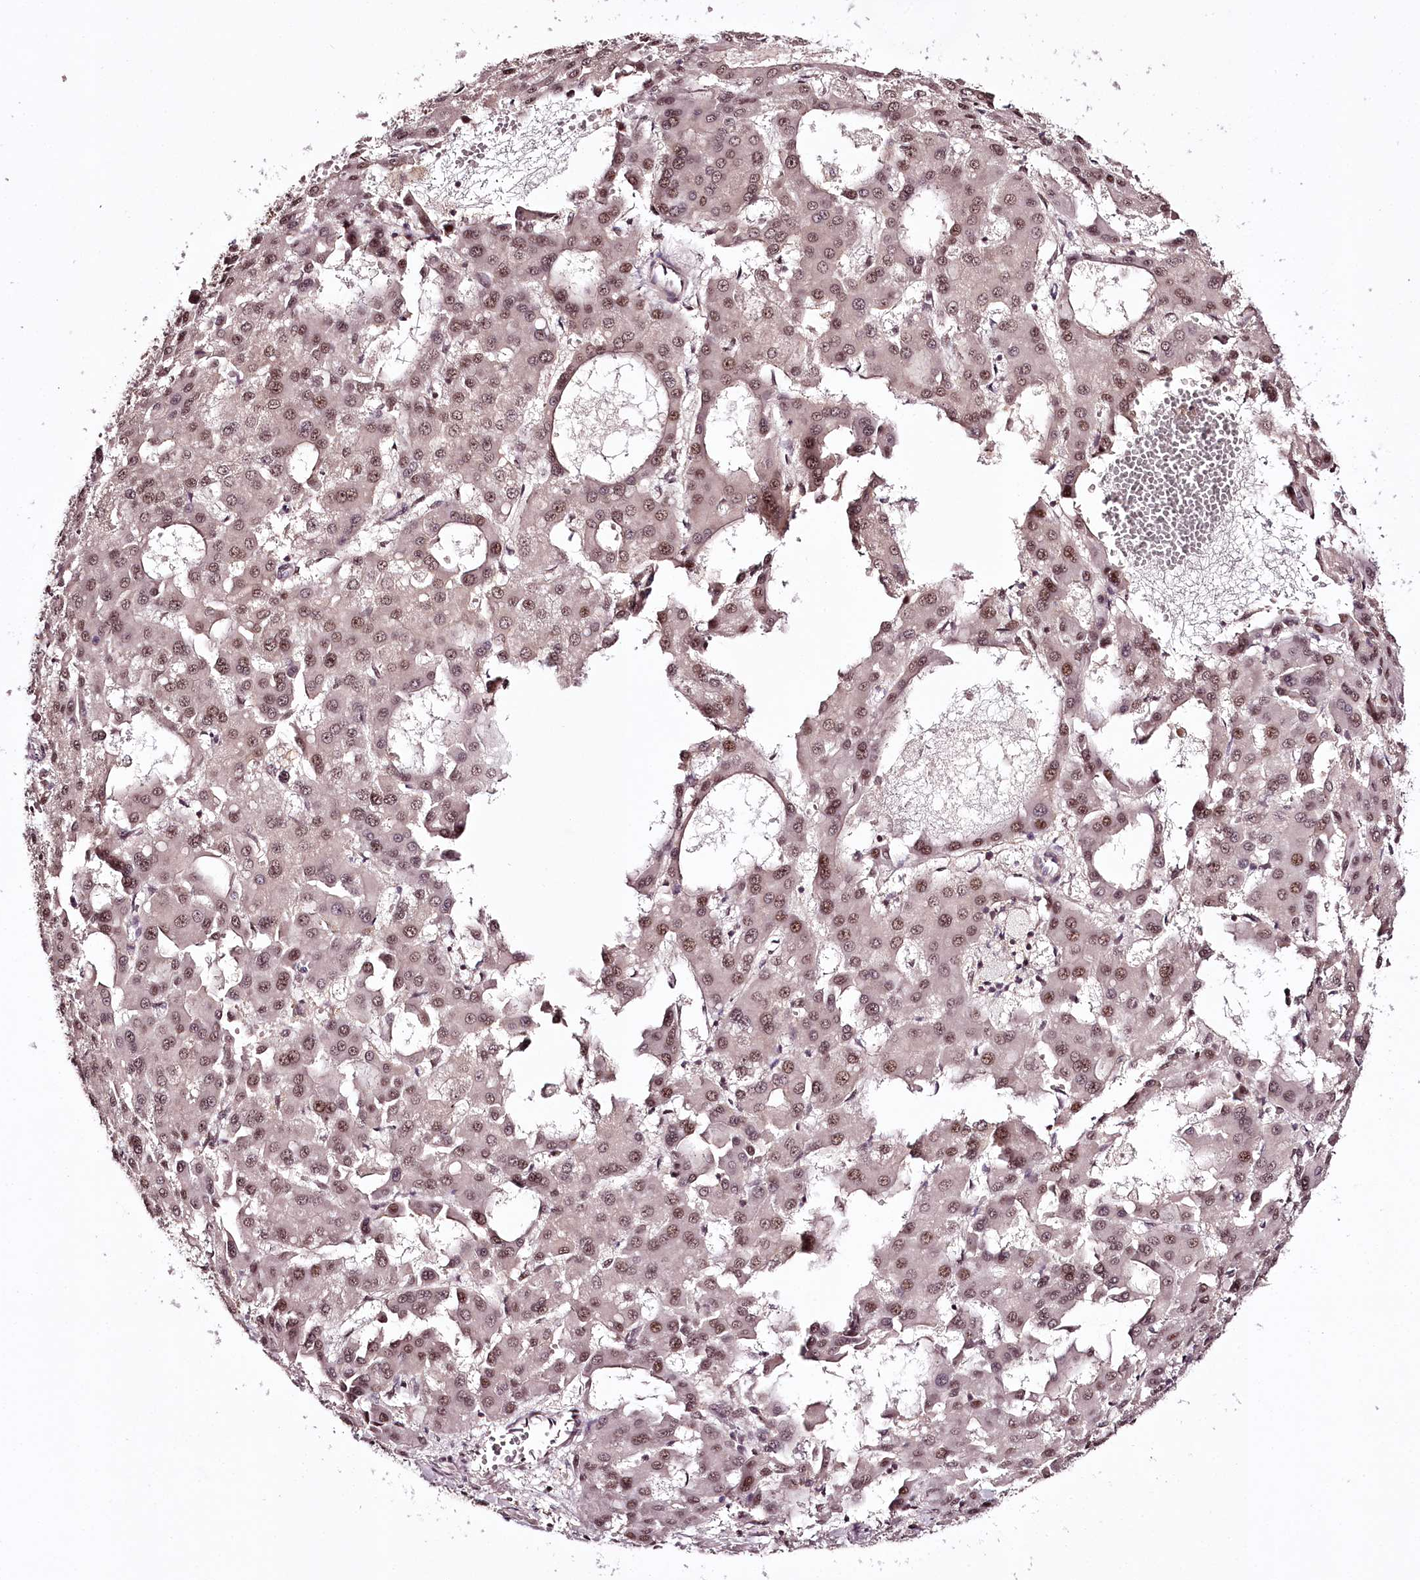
{"staining": {"intensity": "moderate", "quantity": ">75%", "location": "nuclear"}, "tissue": "liver cancer", "cell_type": "Tumor cells", "image_type": "cancer", "snomed": [{"axis": "morphology", "description": "Carcinoma, Hepatocellular, NOS"}, {"axis": "topography", "description": "Liver"}], "caption": "A medium amount of moderate nuclear expression is appreciated in about >75% of tumor cells in liver hepatocellular carcinoma tissue.", "gene": "TTC33", "patient": {"sex": "male", "age": 47}}